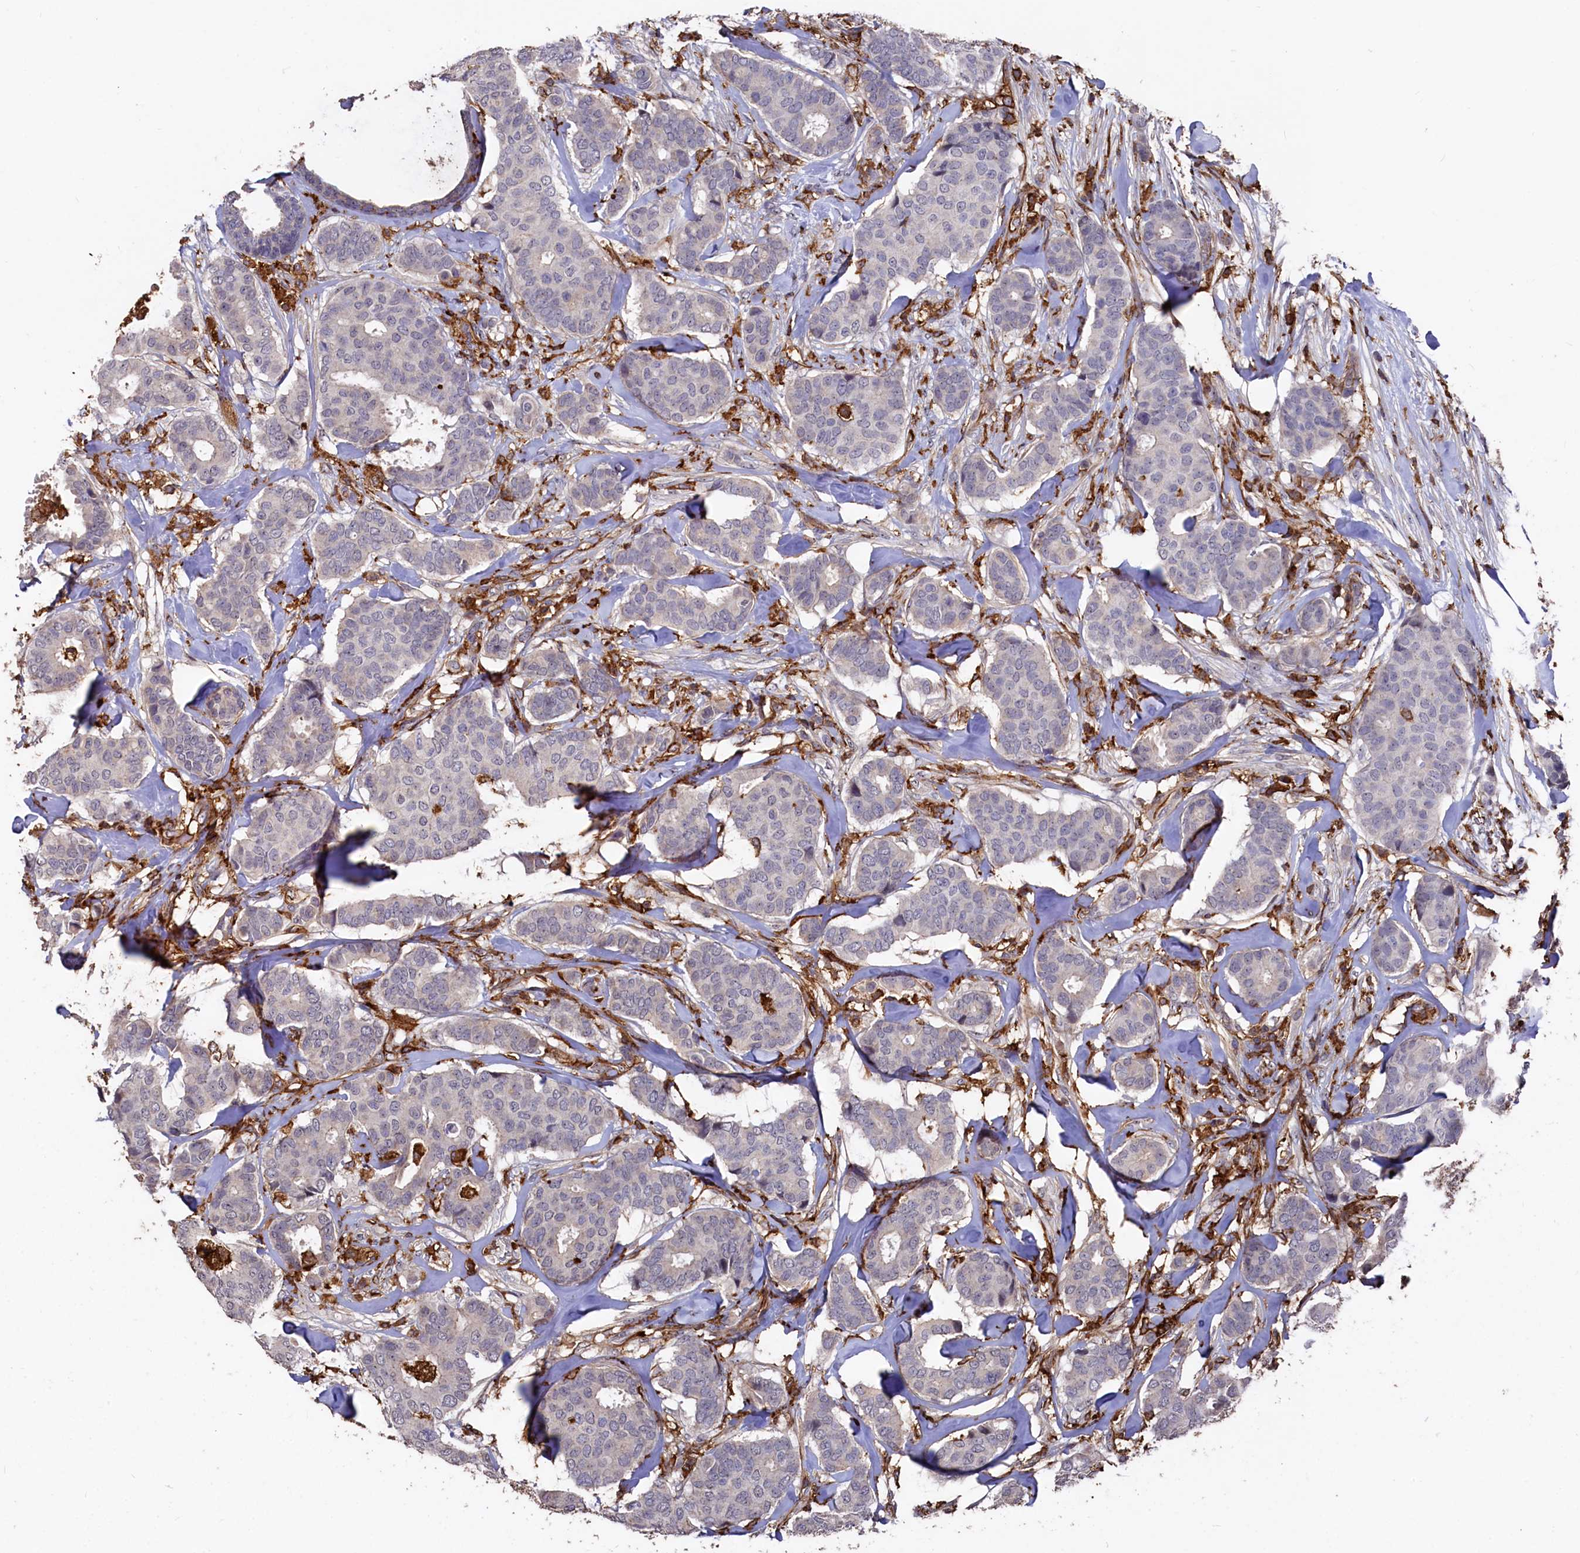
{"staining": {"intensity": "negative", "quantity": "none", "location": "none"}, "tissue": "breast cancer", "cell_type": "Tumor cells", "image_type": "cancer", "snomed": [{"axis": "morphology", "description": "Duct carcinoma"}, {"axis": "topography", "description": "Breast"}], "caption": "A high-resolution image shows IHC staining of breast infiltrating ductal carcinoma, which exhibits no significant positivity in tumor cells.", "gene": "PLEKHO2", "patient": {"sex": "female", "age": 75}}